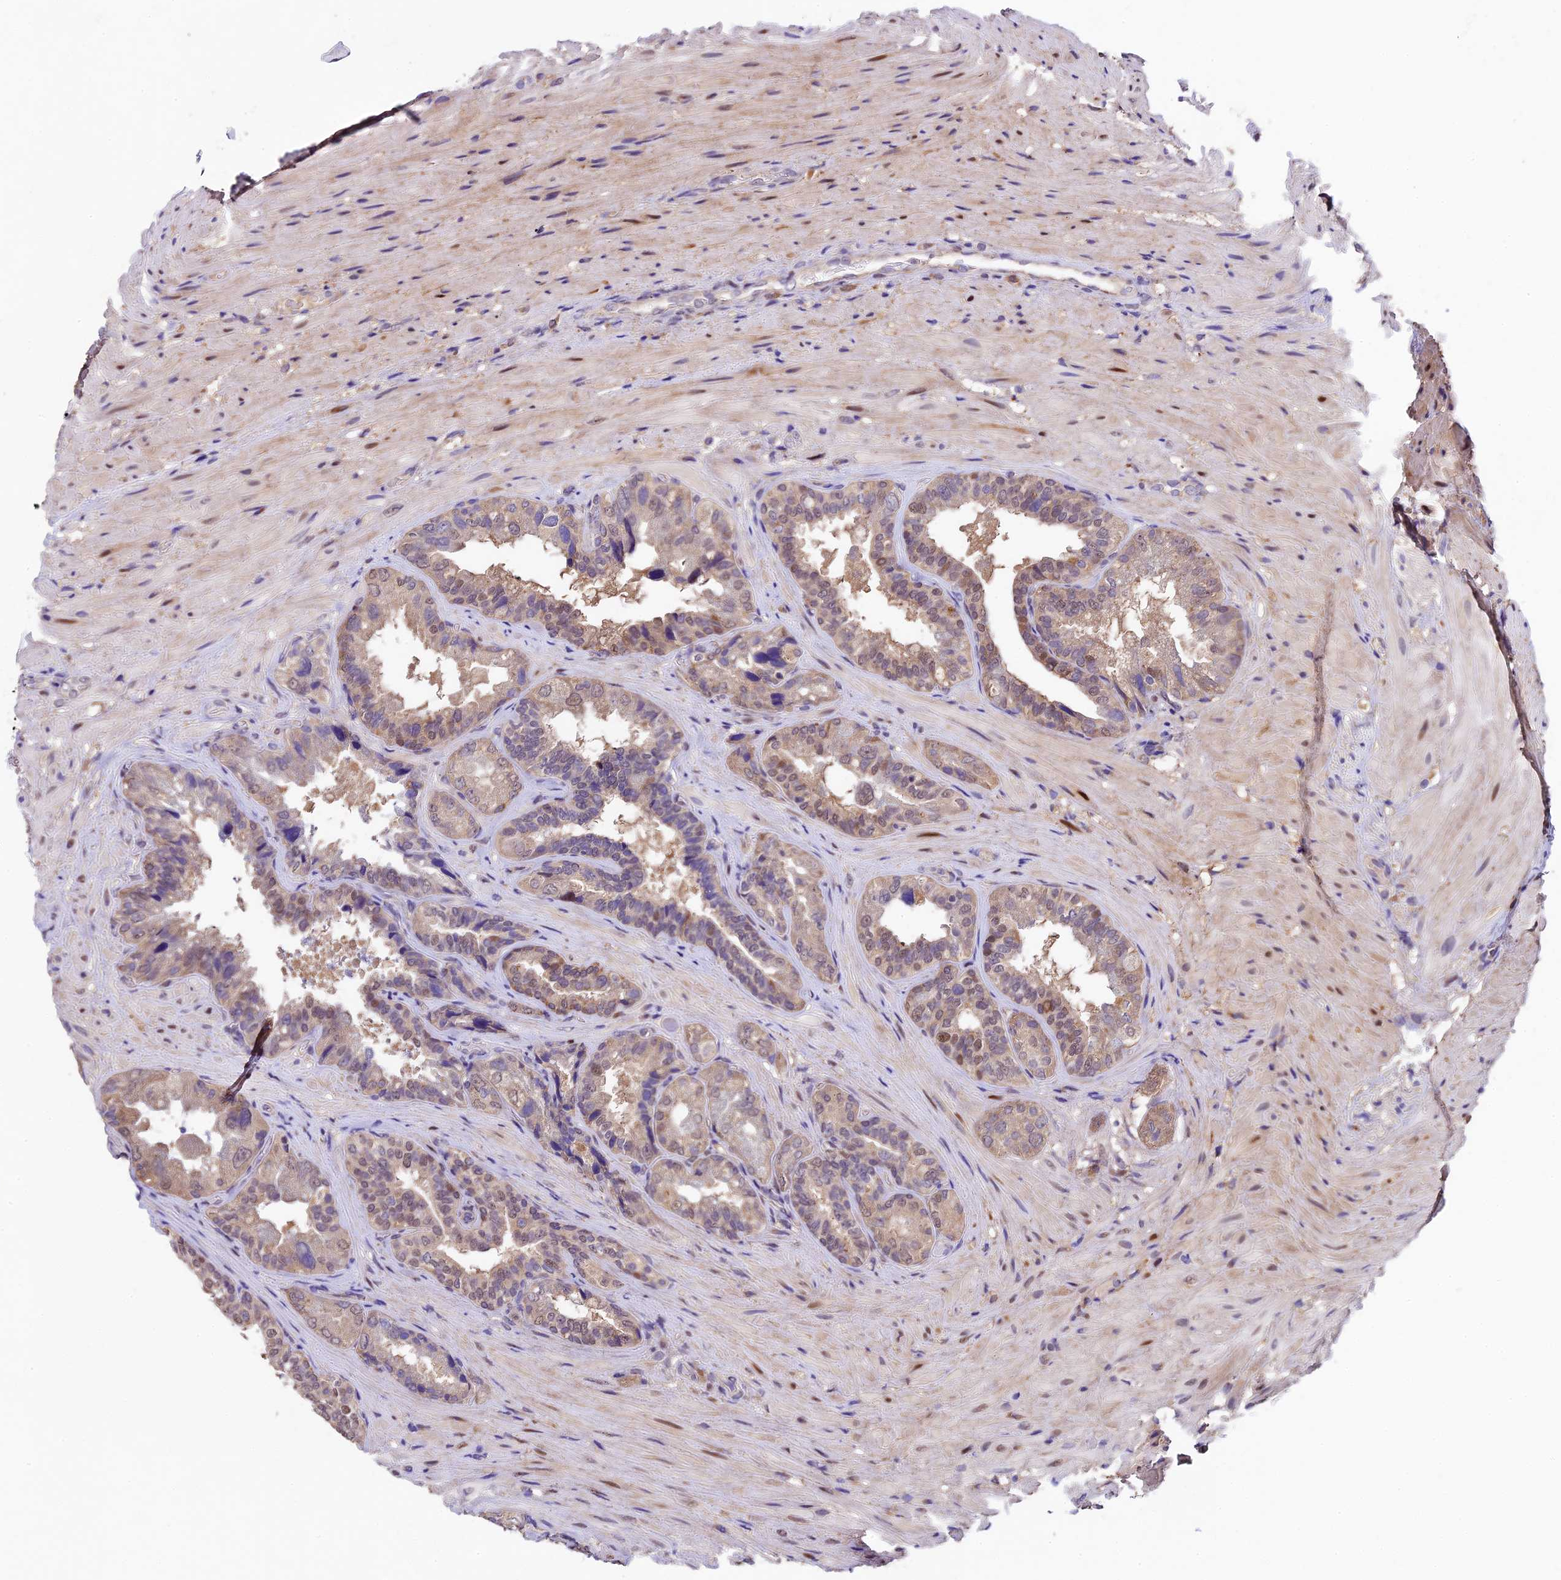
{"staining": {"intensity": "moderate", "quantity": "<25%", "location": "cytoplasmic/membranous,nuclear"}, "tissue": "seminal vesicle", "cell_type": "Glandular cells", "image_type": "normal", "snomed": [{"axis": "morphology", "description": "Normal tissue, NOS"}, {"axis": "topography", "description": "Seminal veicle"}, {"axis": "topography", "description": "Peripheral nerve tissue"}], "caption": "Moderate cytoplasmic/membranous,nuclear protein staining is appreciated in approximately <25% of glandular cells in seminal vesicle. (IHC, brightfield microscopy, high magnification).", "gene": "SBNO2", "patient": {"sex": "male", "age": 63}}